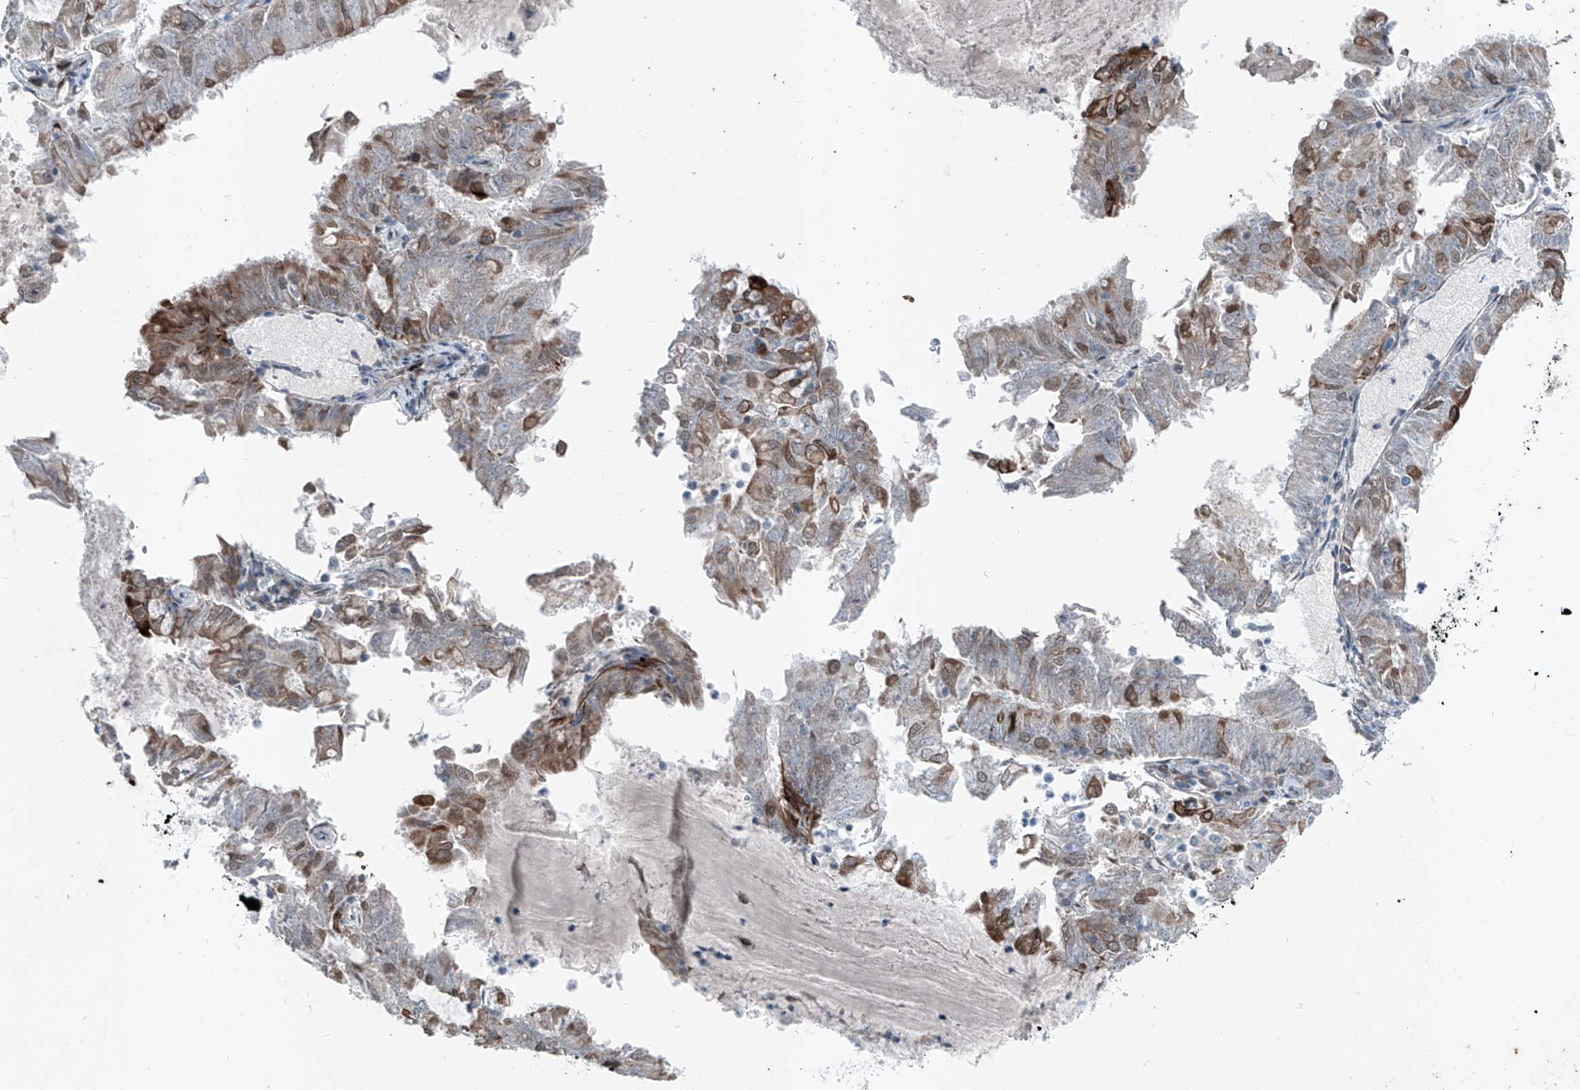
{"staining": {"intensity": "weak", "quantity": "25%-75%", "location": "cytoplasmic/membranous"}, "tissue": "endometrial cancer", "cell_type": "Tumor cells", "image_type": "cancer", "snomed": [{"axis": "morphology", "description": "Adenocarcinoma, NOS"}, {"axis": "topography", "description": "Endometrium"}], "caption": "Human endometrial cancer stained for a protein (brown) displays weak cytoplasmic/membranous positive expression in about 25%-75% of tumor cells.", "gene": "DYRK1B", "patient": {"sex": "female", "age": 57}}